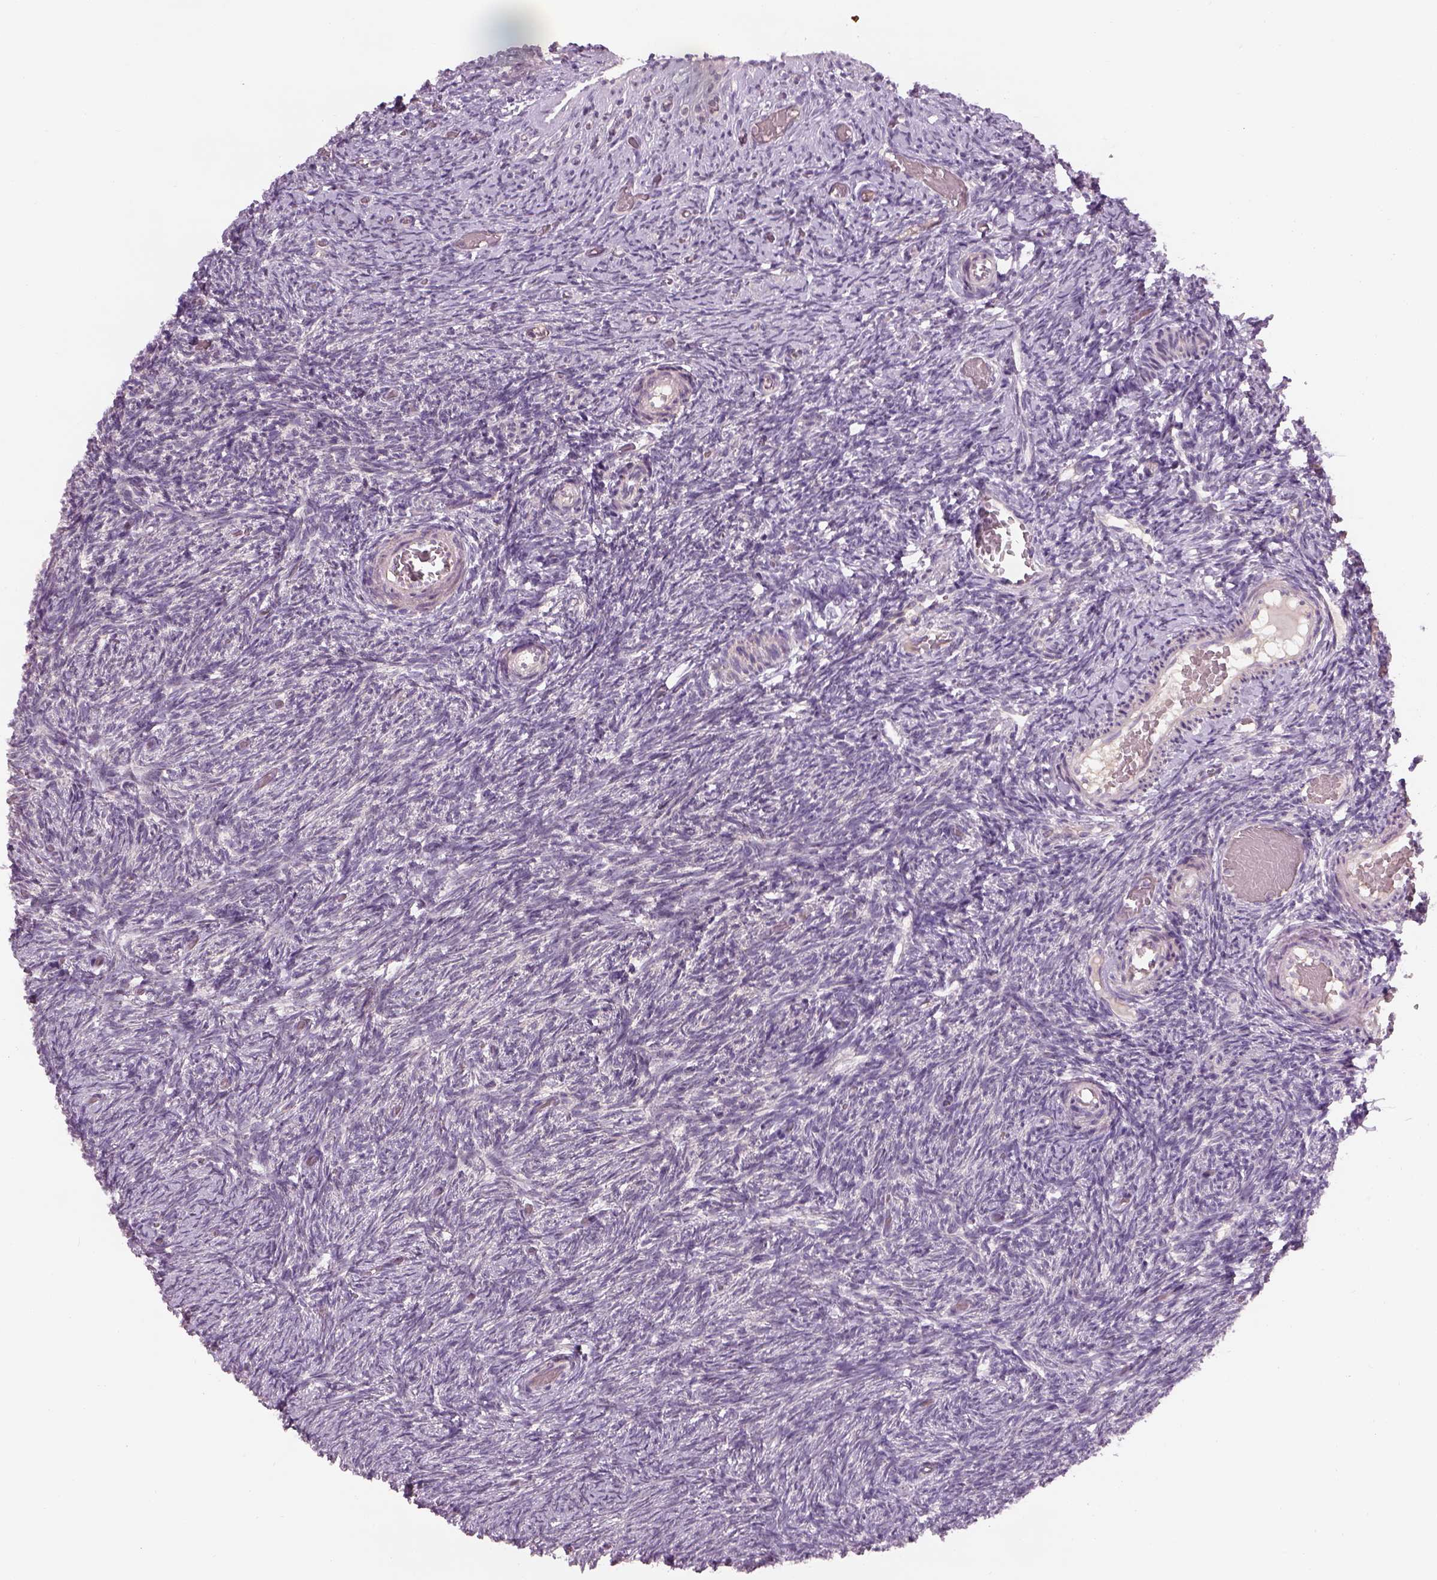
{"staining": {"intensity": "negative", "quantity": "none", "location": "none"}, "tissue": "ovary", "cell_type": "Follicle cells", "image_type": "normal", "snomed": [{"axis": "morphology", "description": "Normal tissue, NOS"}, {"axis": "topography", "description": "Ovary"}], "caption": "The histopathology image demonstrates no significant positivity in follicle cells of ovary.", "gene": "GDNF", "patient": {"sex": "female", "age": 39}}